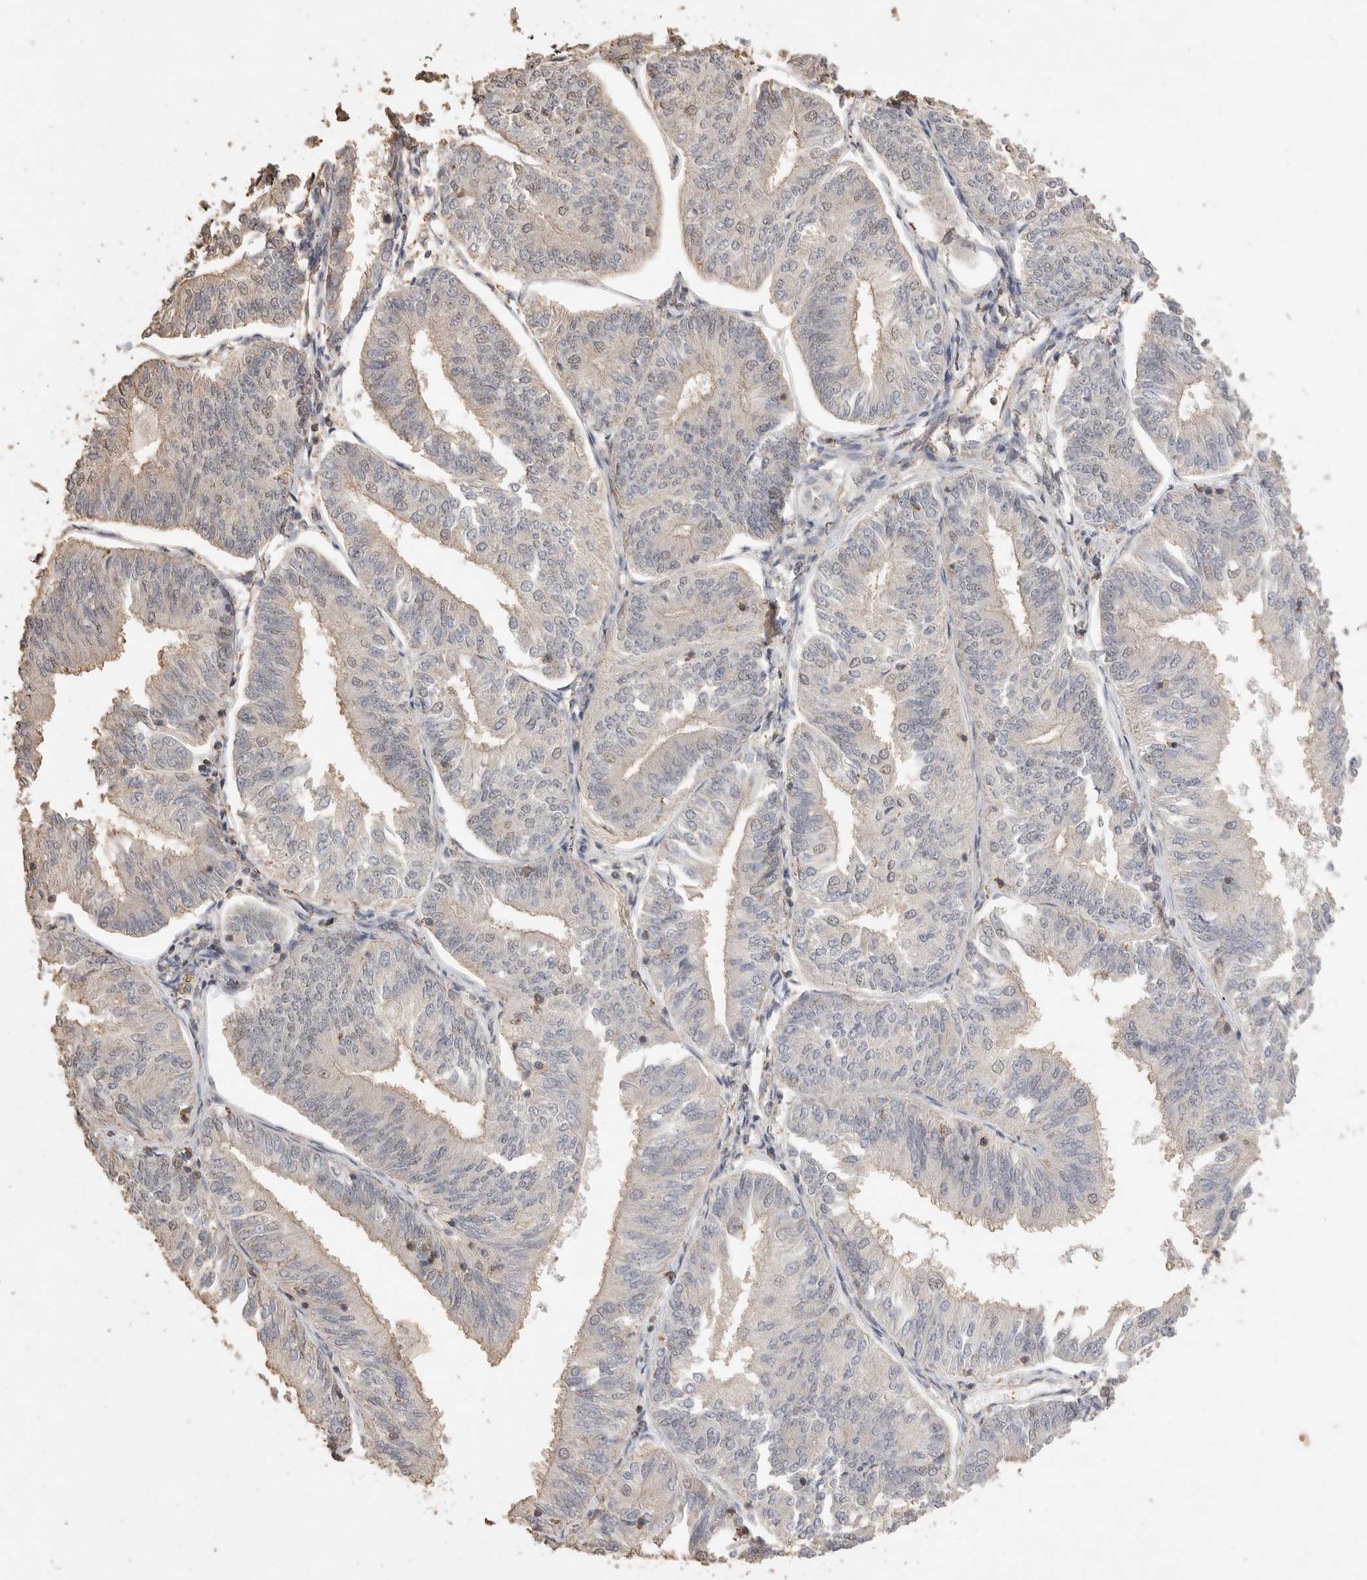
{"staining": {"intensity": "weak", "quantity": "25%-75%", "location": "cytoplasmic/membranous,nuclear"}, "tissue": "endometrial cancer", "cell_type": "Tumor cells", "image_type": "cancer", "snomed": [{"axis": "morphology", "description": "Adenocarcinoma, NOS"}, {"axis": "topography", "description": "Endometrium"}], "caption": "IHC image of neoplastic tissue: human endometrial cancer (adenocarcinoma) stained using immunohistochemistry shows low levels of weak protein expression localized specifically in the cytoplasmic/membranous and nuclear of tumor cells, appearing as a cytoplasmic/membranous and nuclear brown color.", "gene": "MAP2K1", "patient": {"sex": "female", "age": 58}}